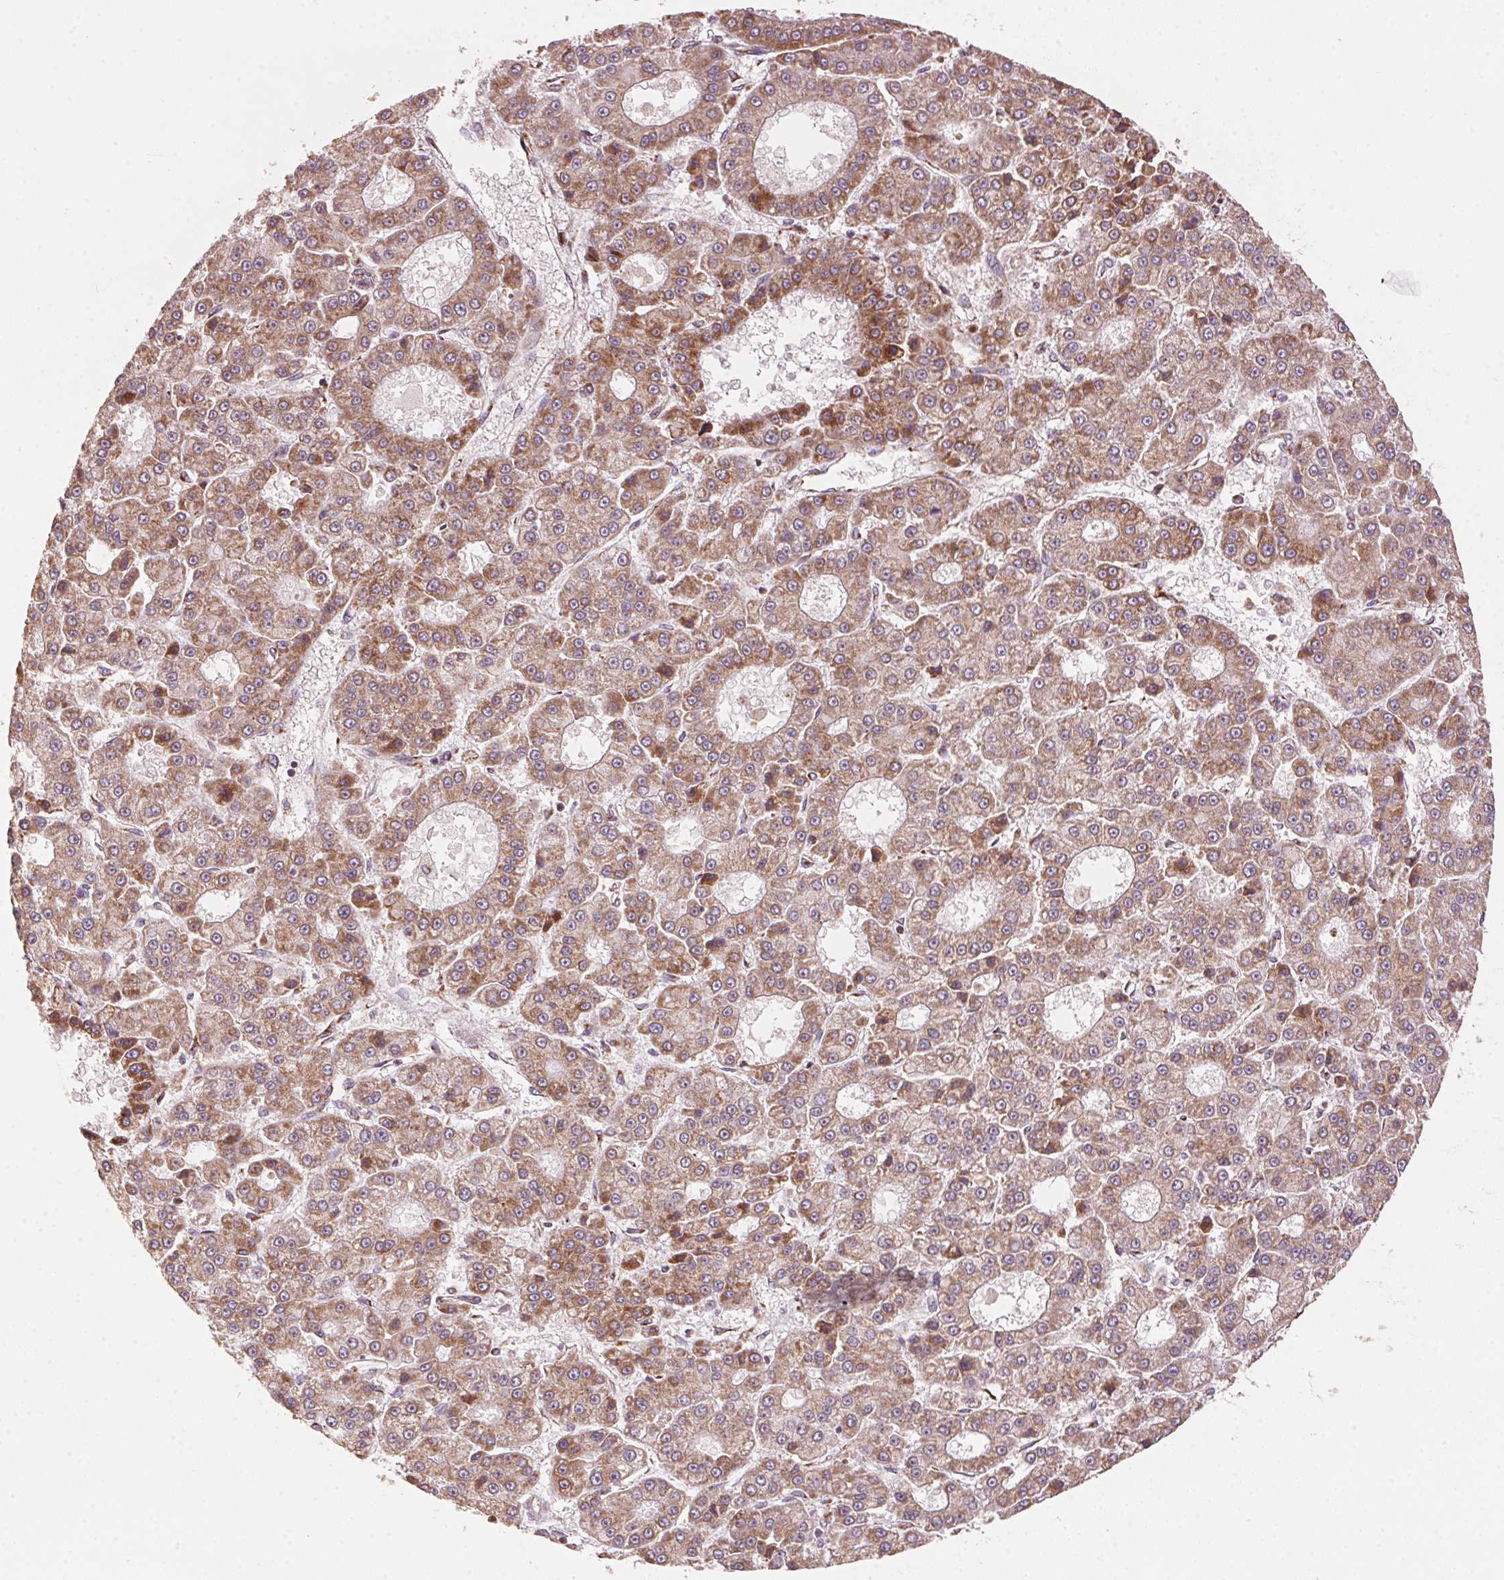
{"staining": {"intensity": "moderate", "quantity": ">75%", "location": "cytoplasmic/membranous"}, "tissue": "liver cancer", "cell_type": "Tumor cells", "image_type": "cancer", "snomed": [{"axis": "morphology", "description": "Carcinoma, Hepatocellular, NOS"}, {"axis": "topography", "description": "Liver"}], "caption": "This is an image of immunohistochemistry (IHC) staining of liver cancer, which shows moderate positivity in the cytoplasmic/membranous of tumor cells.", "gene": "TOMM70", "patient": {"sex": "male", "age": 70}}